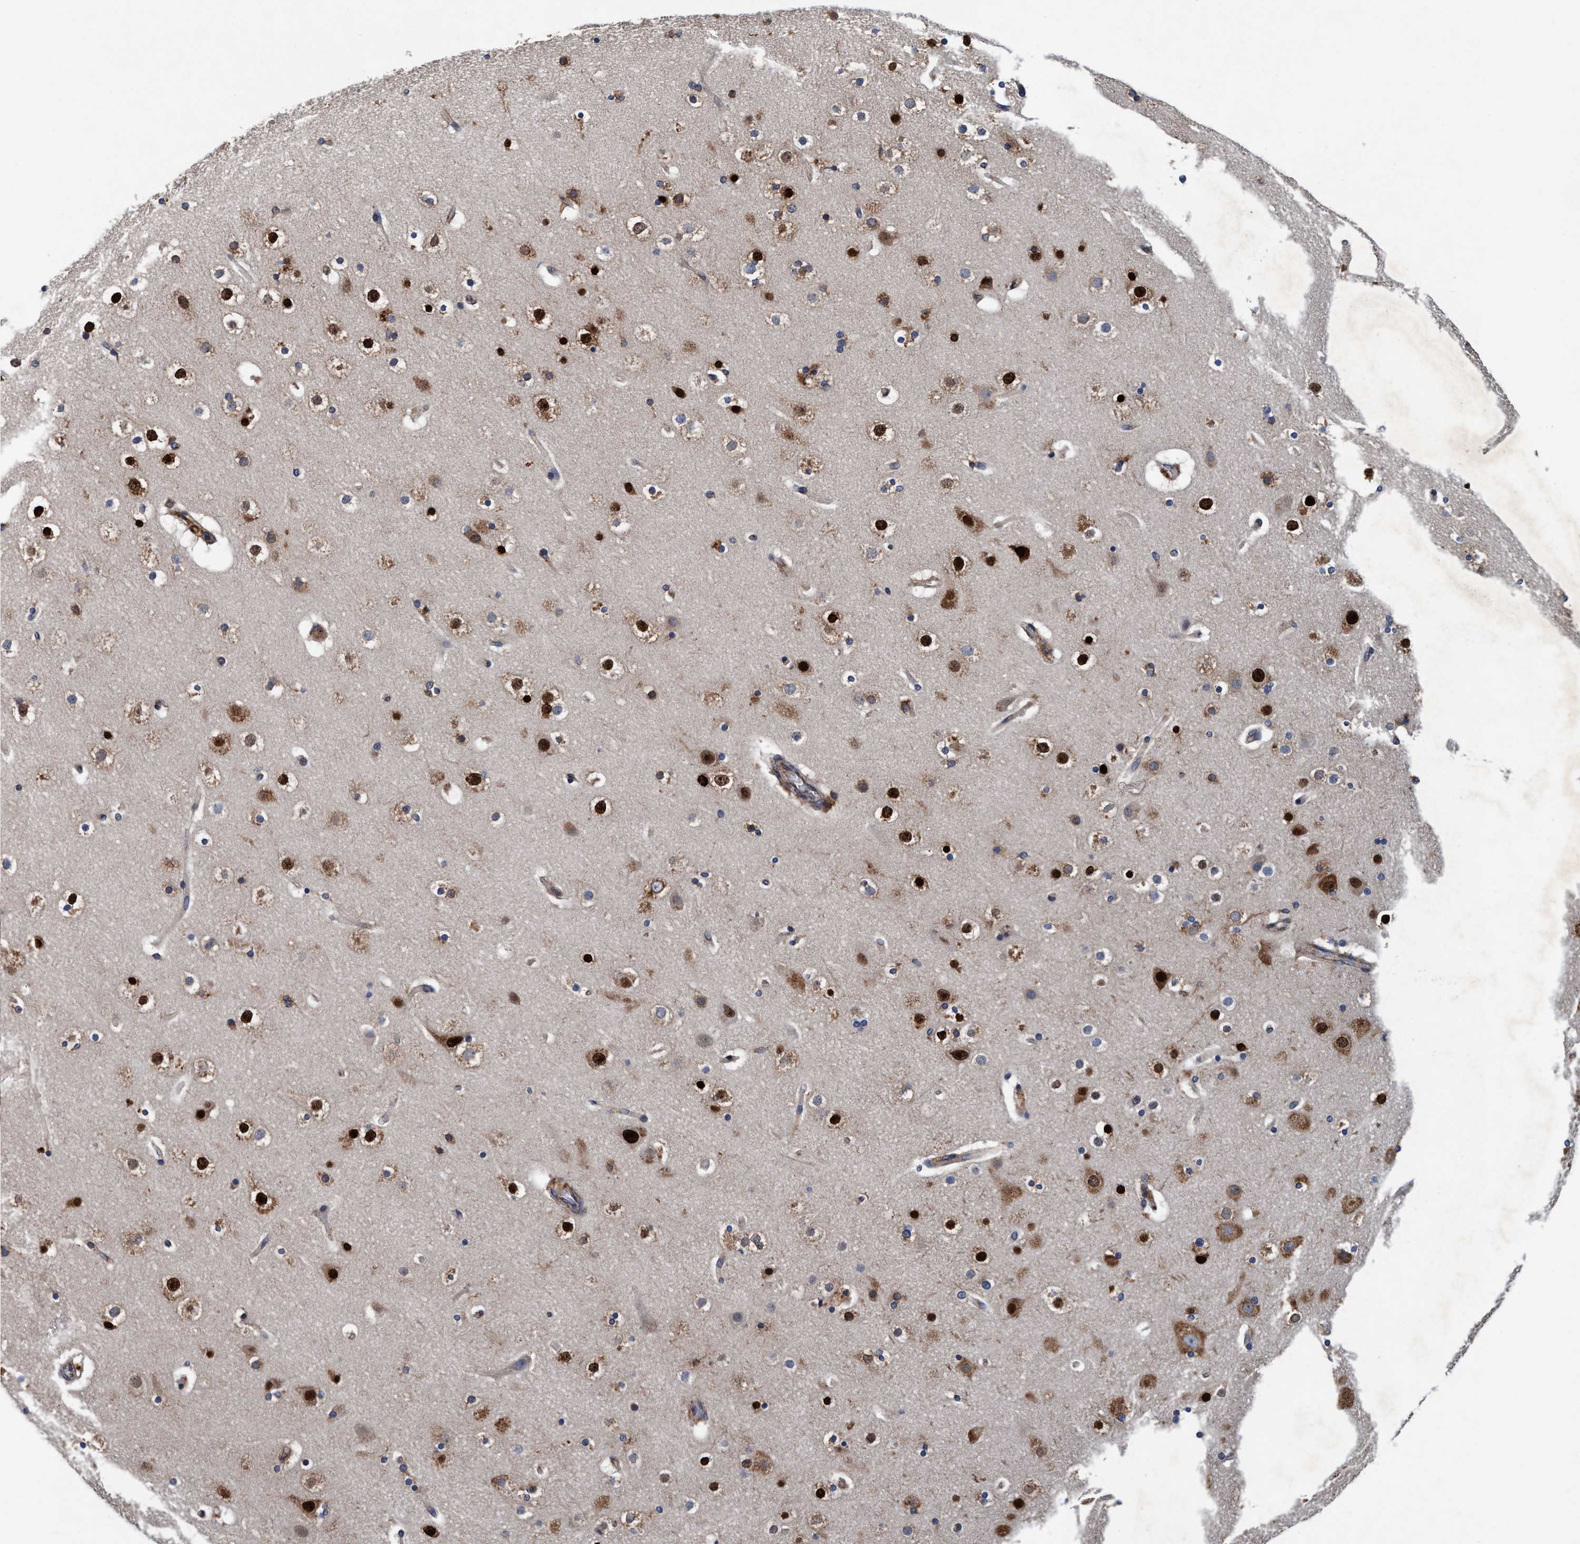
{"staining": {"intensity": "negative", "quantity": "none", "location": "none"}, "tissue": "cerebral cortex", "cell_type": "Endothelial cells", "image_type": "normal", "snomed": [{"axis": "morphology", "description": "Normal tissue, NOS"}, {"axis": "topography", "description": "Cerebral cortex"}], "caption": "Immunohistochemistry micrograph of normal cerebral cortex: human cerebral cortex stained with DAB shows no significant protein expression in endothelial cells. Brightfield microscopy of IHC stained with DAB (3,3'-diaminobenzidine) (brown) and hematoxylin (blue), captured at high magnification.", "gene": "ENDOG", "patient": {"sex": "male", "age": 57}}